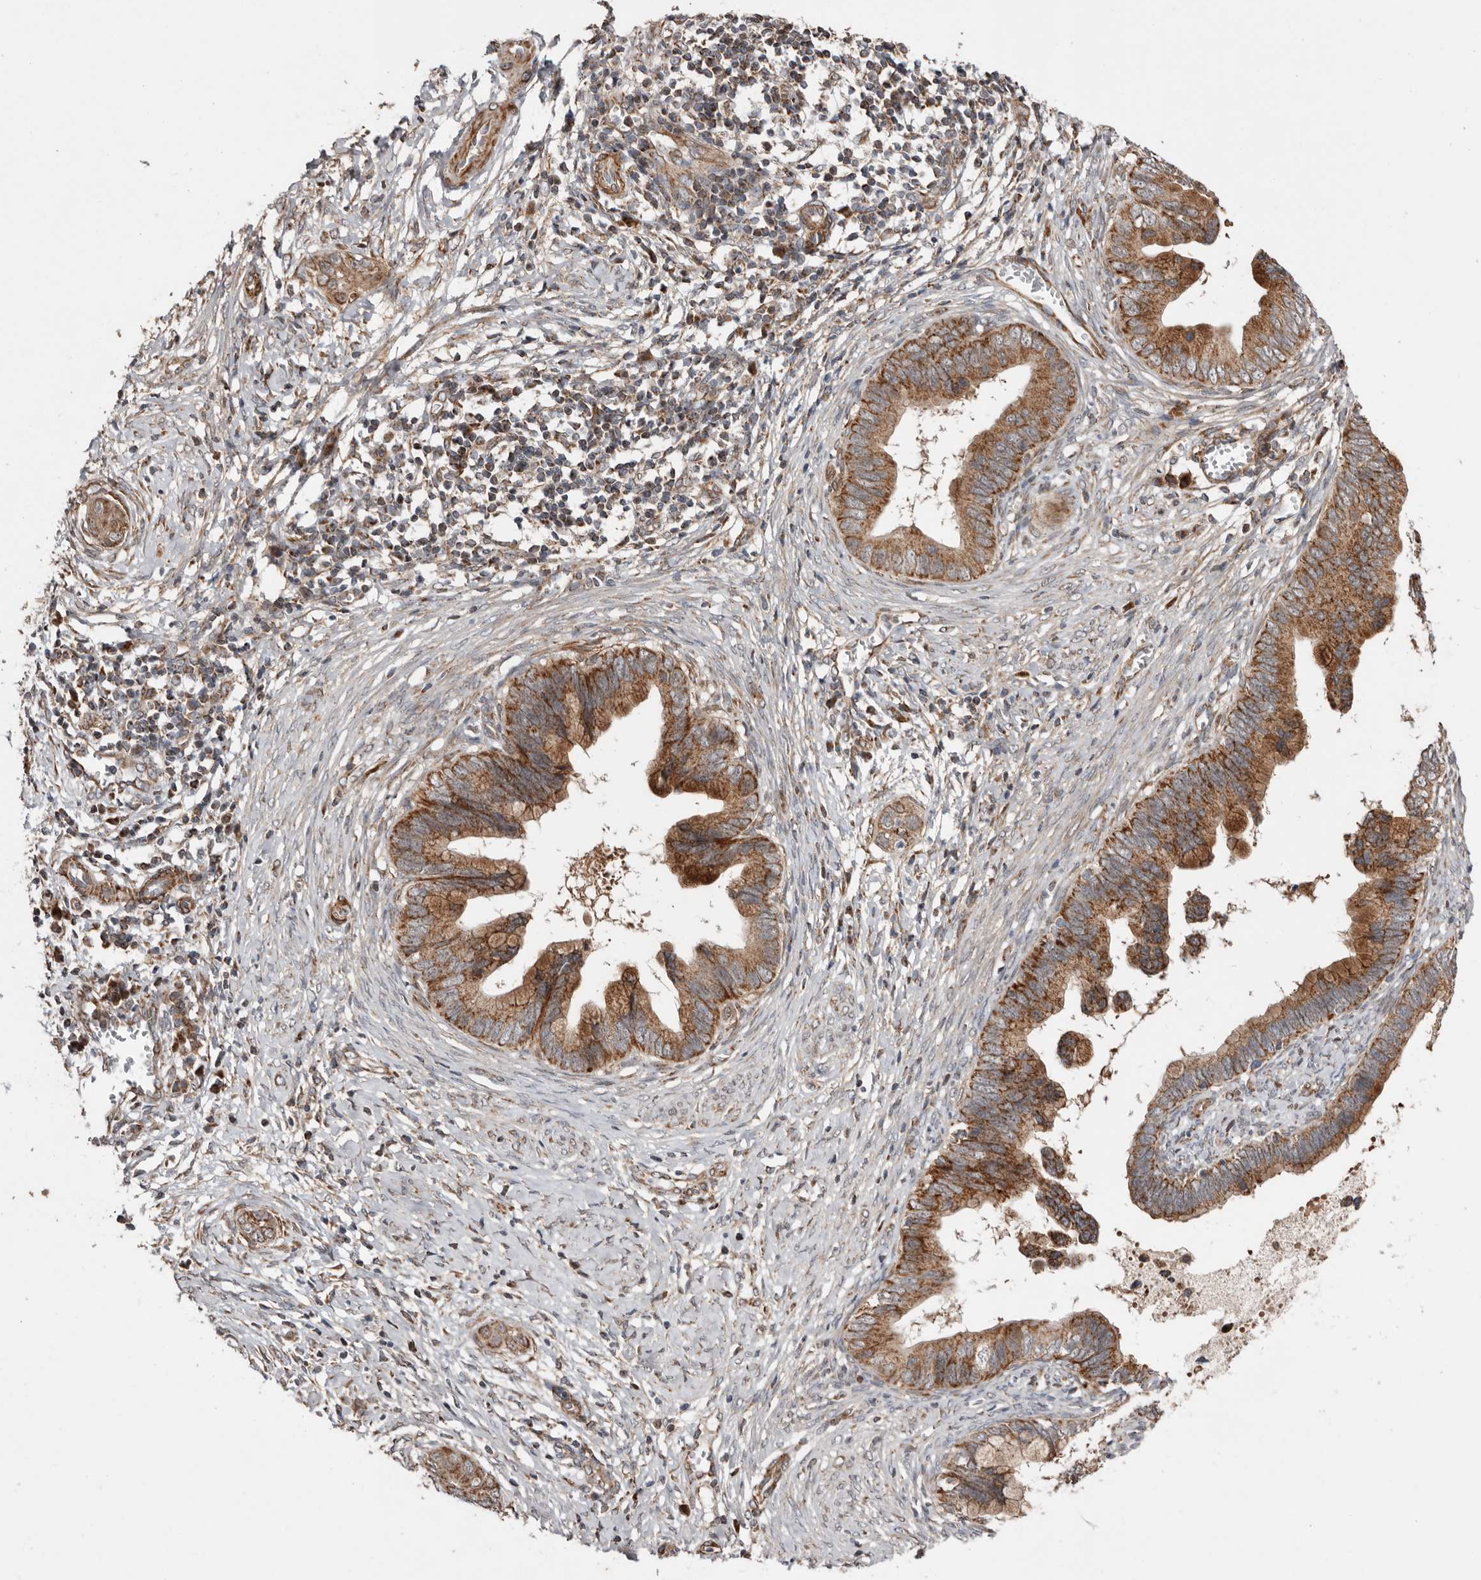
{"staining": {"intensity": "moderate", "quantity": ">75%", "location": "cytoplasmic/membranous"}, "tissue": "cervical cancer", "cell_type": "Tumor cells", "image_type": "cancer", "snomed": [{"axis": "morphology", "description": "Adenocarcinoma, NOS"}, {"axis": "topography", "description": "Cervix"}], "caption": "This micrograph reveals IHC staining of cervical adenocarcinoma, with medium moderate cytoplasmic/membranous expression in approximately >75% of tumor cells.", "gene": "PROKR1", "patient": {"sex": "female", "age": 44}}